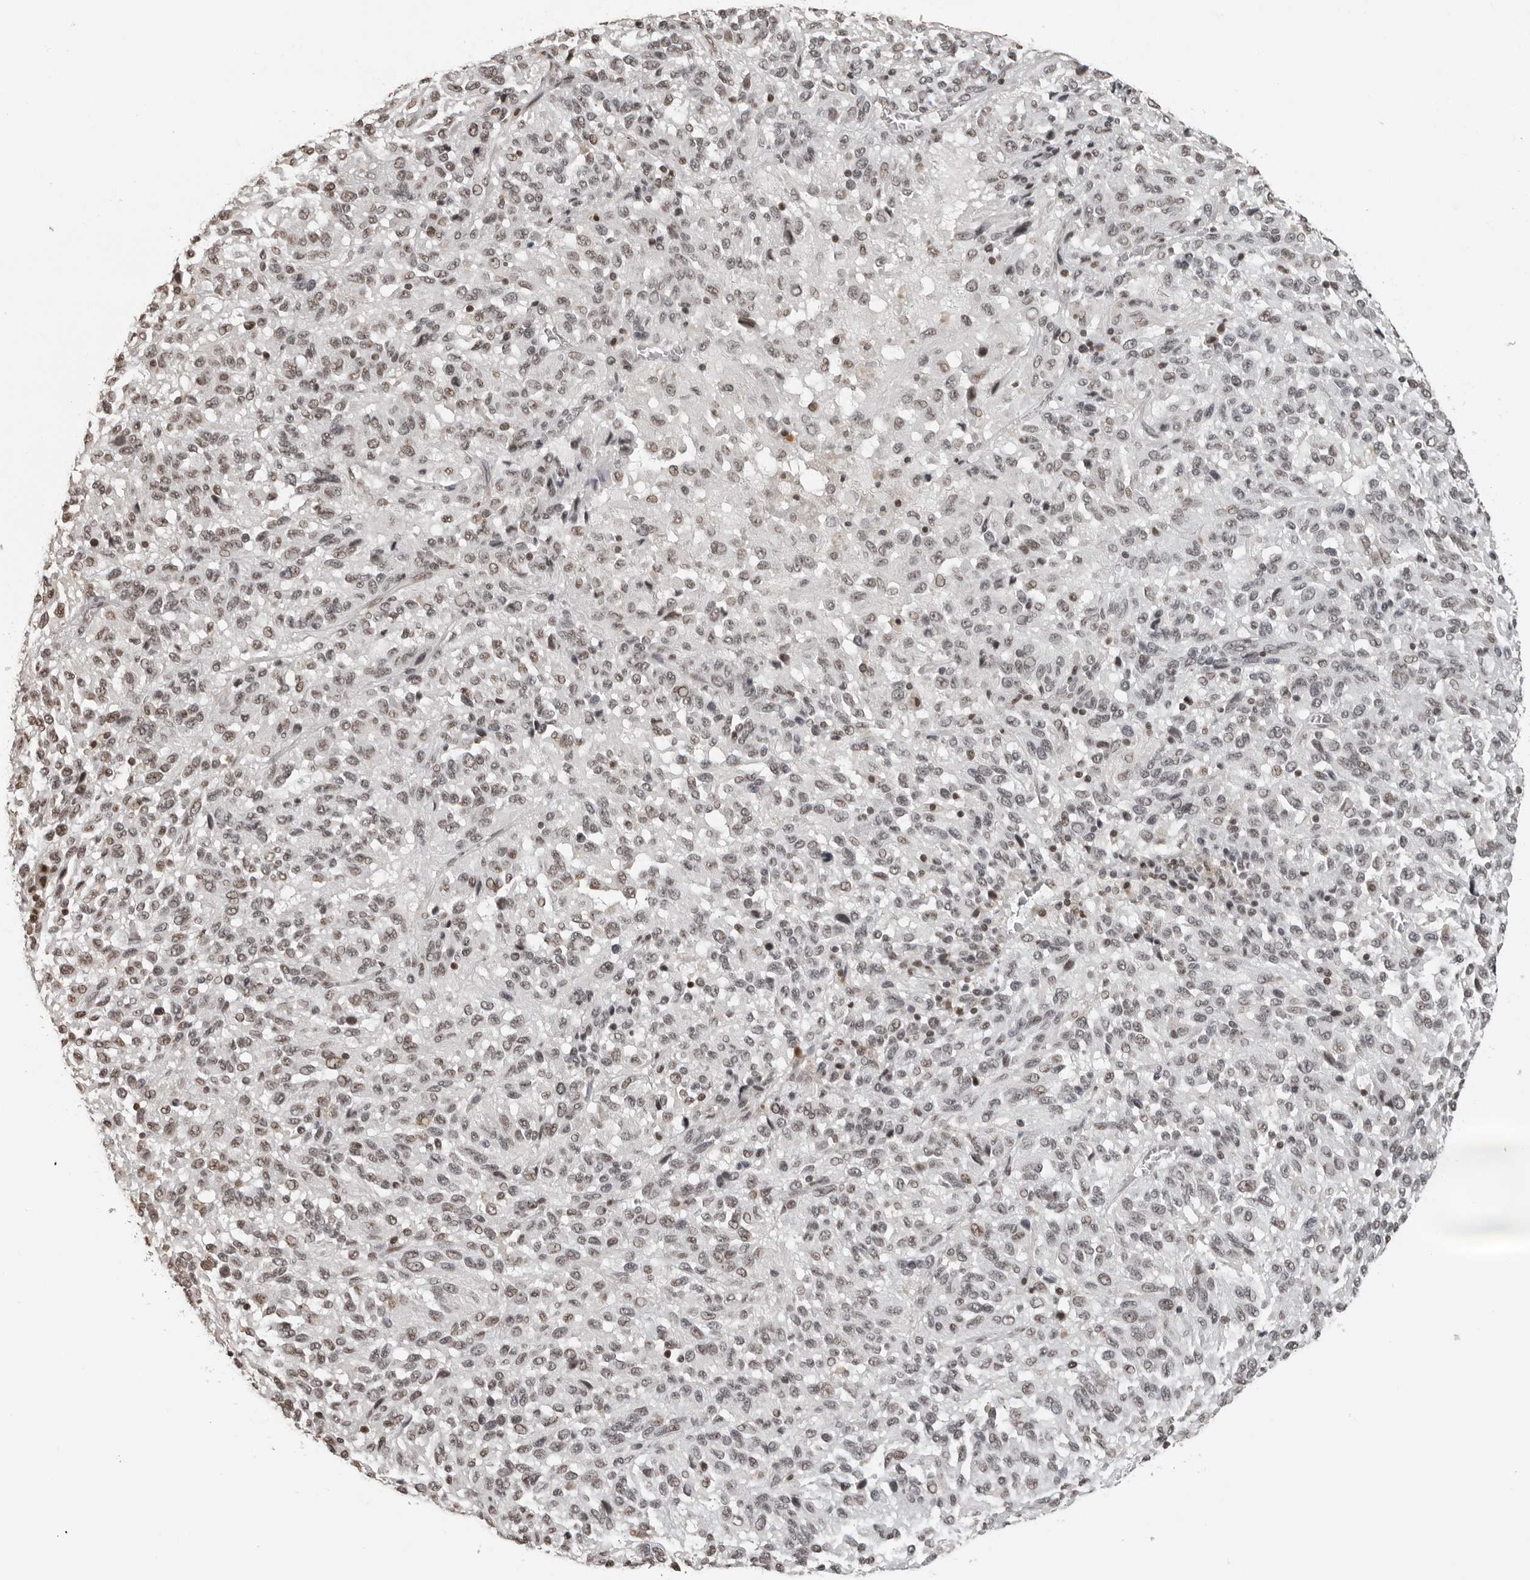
{"staining": {"intensity": "weak", "quantity": "25%-75%", "location": "nuclear"}, "tissue": "melanoma", "cell_type": "Tumor cells", "image_type": "cancer", "snomed": [{"axis": "morphology", "description": "Malignant melanoma, Metastatic site"}, {"axis": "topography", "description": "Lung"}], "caption": "Immunohistochemistry of human melanoma exhibits low levels of weak nuclear positivity in approximately 25%-75% of tumor cells.", "gene": "ORC1", "patient": {"sex": "male", "age": 64}}